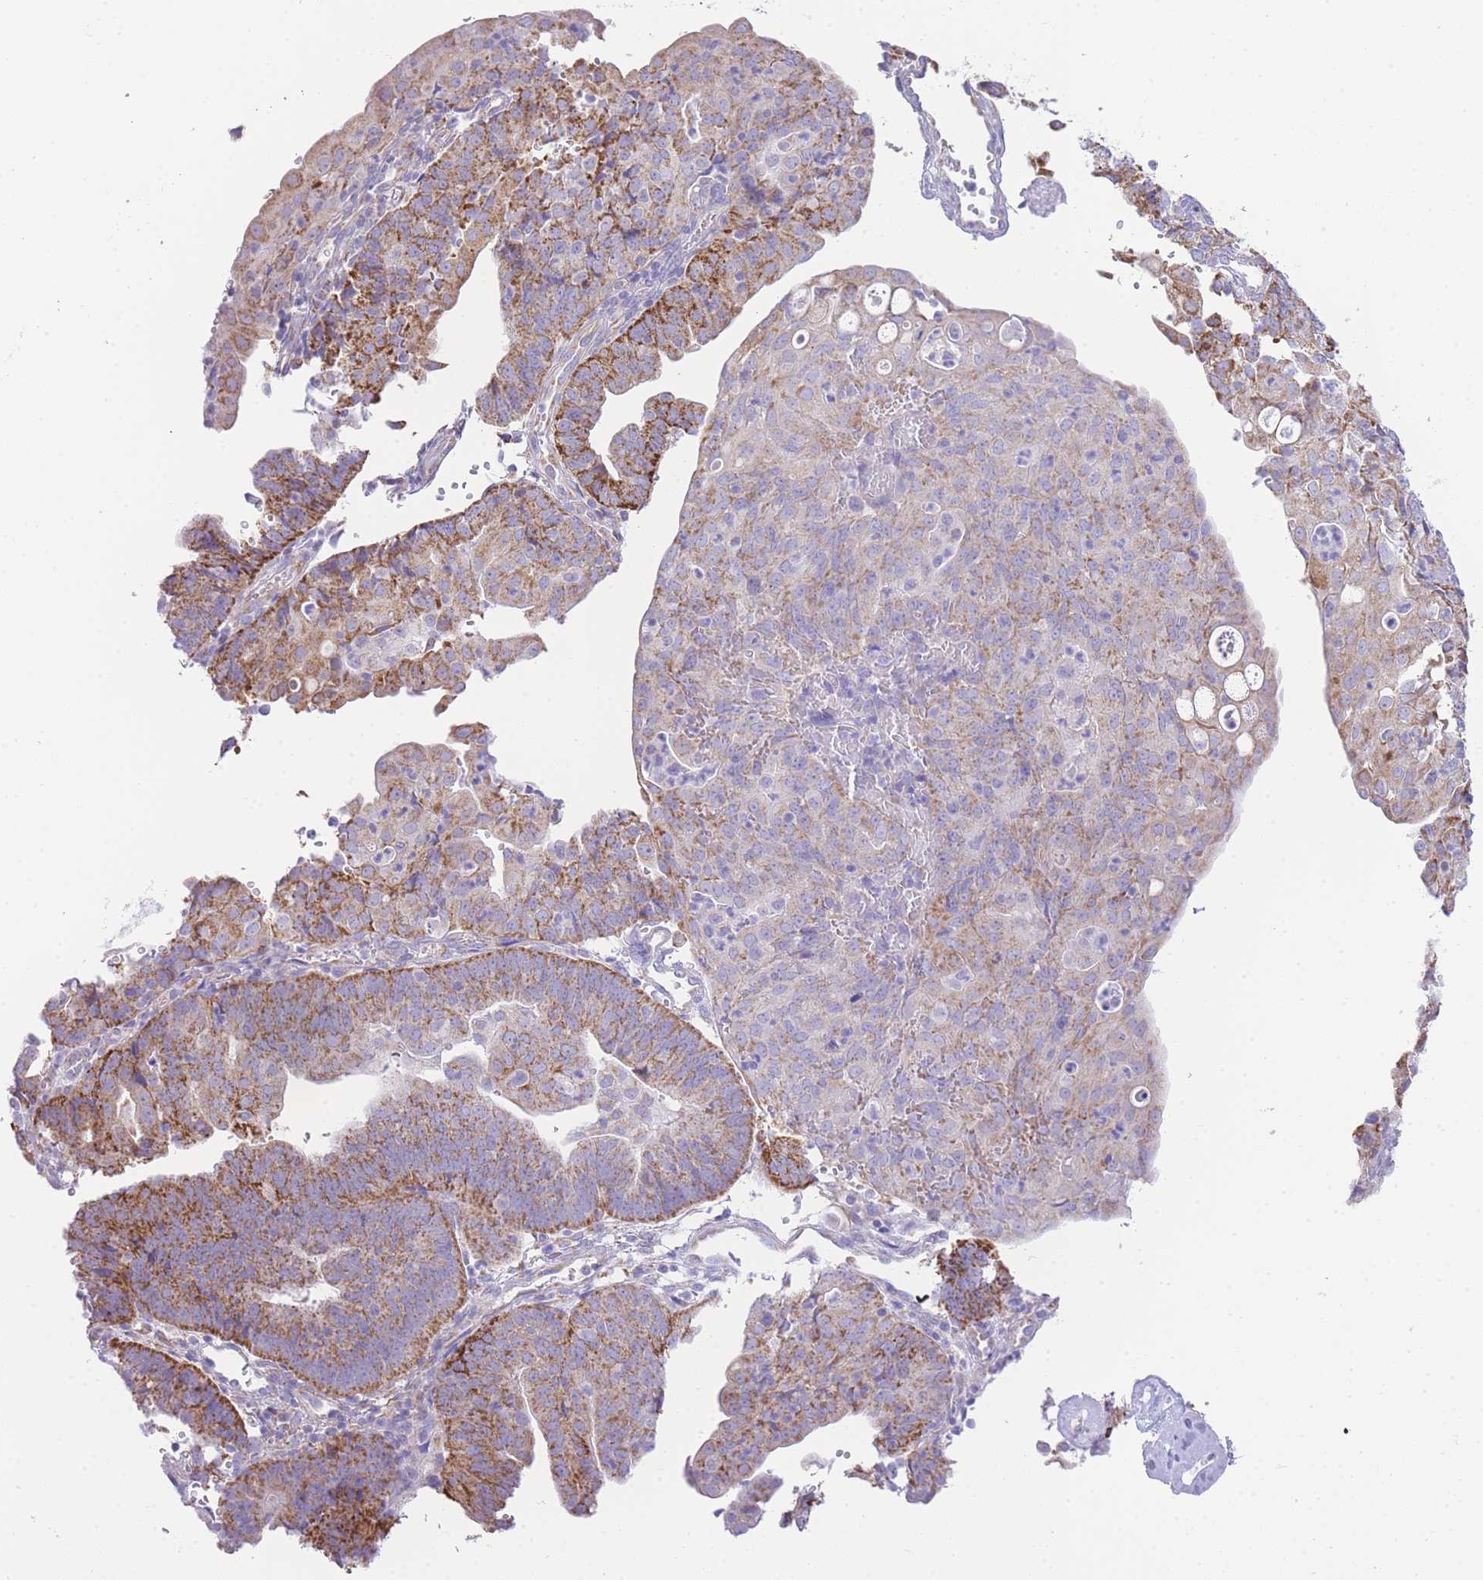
{"staining": {"intensity": "moderate", "quantity": "25%-75%", "location": "cytoplasmic/membranous"}, "tissue": "endometrial cancer", "cell_type": "Tumor cells", "image_type": "cancer", "snomed": [{"axis": "morphology", "description": "Adenocarcinoma, NOS"}, {"axis": "topography", "description": "Endometrium"}], "caption": "IHC of human endometrial cancer displays medium levels of moderate cytoplasmic/membranous staining in about 25%-75% of tumor cells.", "gene": "ACSM4", "patient": {"sex": "female", "age": 56}}